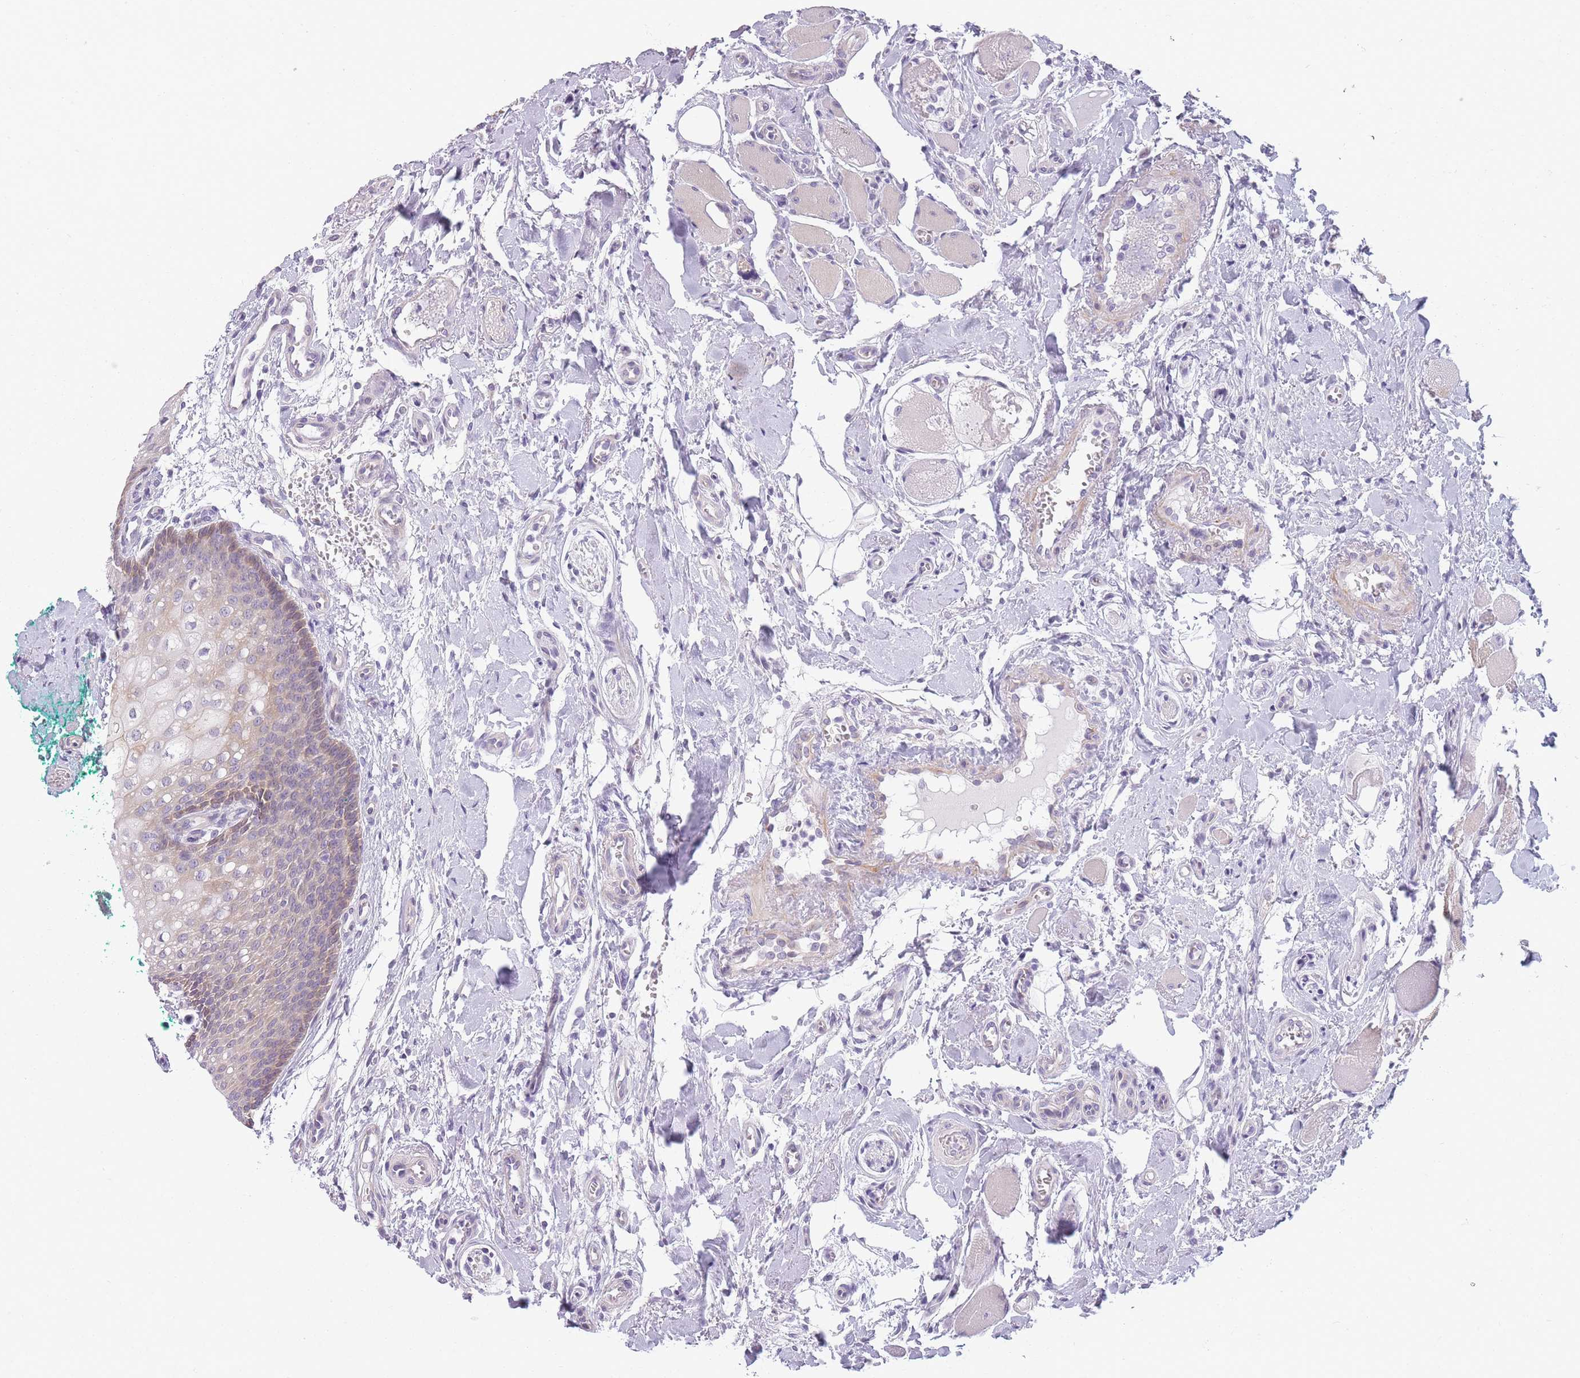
{"staining": {"intensity": "moderate", "quantity": "25%-75%", "location": "cytoplasmic/membranous,nuclear"}, "tissue": "oral mucosa", "cell_type": "Squamous epithelial cells", "image_type": "normal", "snomed": [{"axis": "morphology", "description": "Normal tissue, NOS"}, {"axis": "morphology", "description": "Squamous cell carcinoma, NOS"}, {"axis": "topography", "description": "Oral tissue"}, {"axis": "topography", "description": "Tounge, NOS"}, {"axis": "topography", "description": "Head-Neck"}], "caption": "Immunohistochemistry (IHC) (DAB (3,3'-diaminobenzidine)) staining of normal human oral mucosa reveals moderate cytoplasmic/membranous,nuclear protein positivity in about 25%-75% of squamous epithelial cells.", "gene": "TMEM236", "patient": {"sex": "male", "age": 79}}